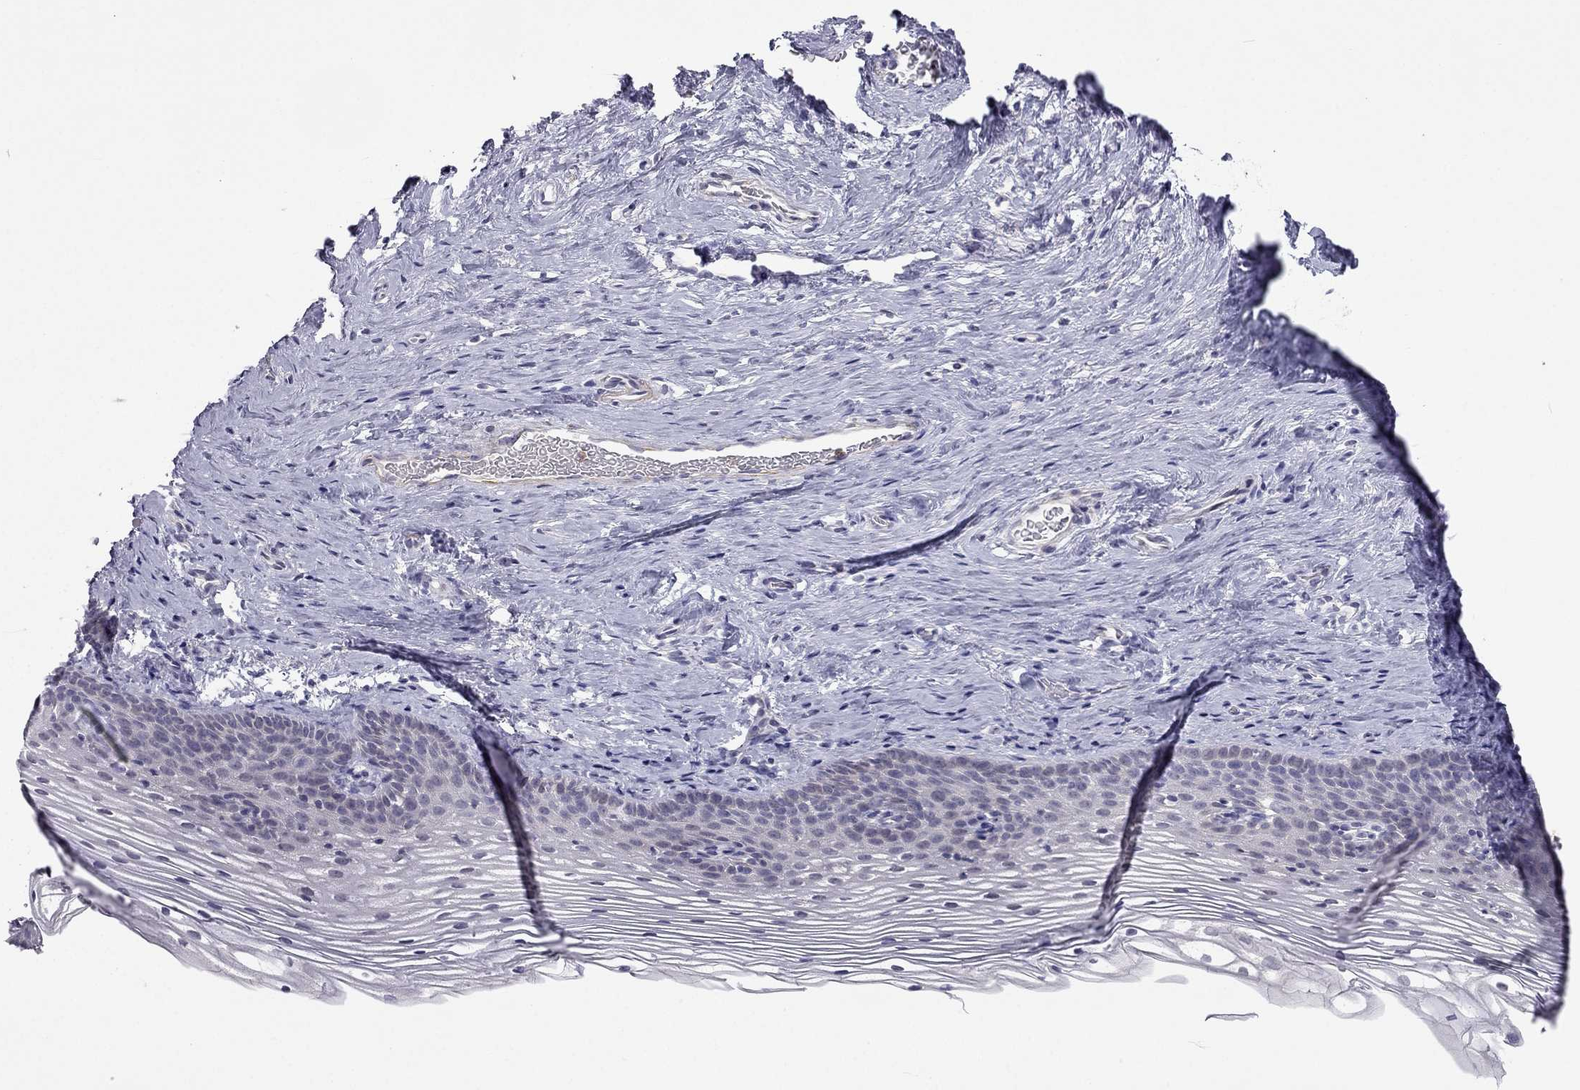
{"staining": {"intensity": "negative", "quantity": "none", "location": "none"}, "tissue": "cervix", "cell_type": "Glandular cells", "image_type": "normal", "snomed": [{"axis": "morphology", "description": "Normal tissue, NOS"}, {"axis": "topography", "description": "Cervix"}], "caption": "This histopathology image is of benign cervix stained with immunohistochemistry (IHC) to label a protein in brown with the nuclei are counter-stained blue. There is no positivity in glandular cells. (Brightfield microscopy of DAB (3,3'-diaminobenzidine) immunohistochemistry (IHC) at high magnification).", "gene": "C16orf89", "patient": {"sex": "female", "age": 39}}